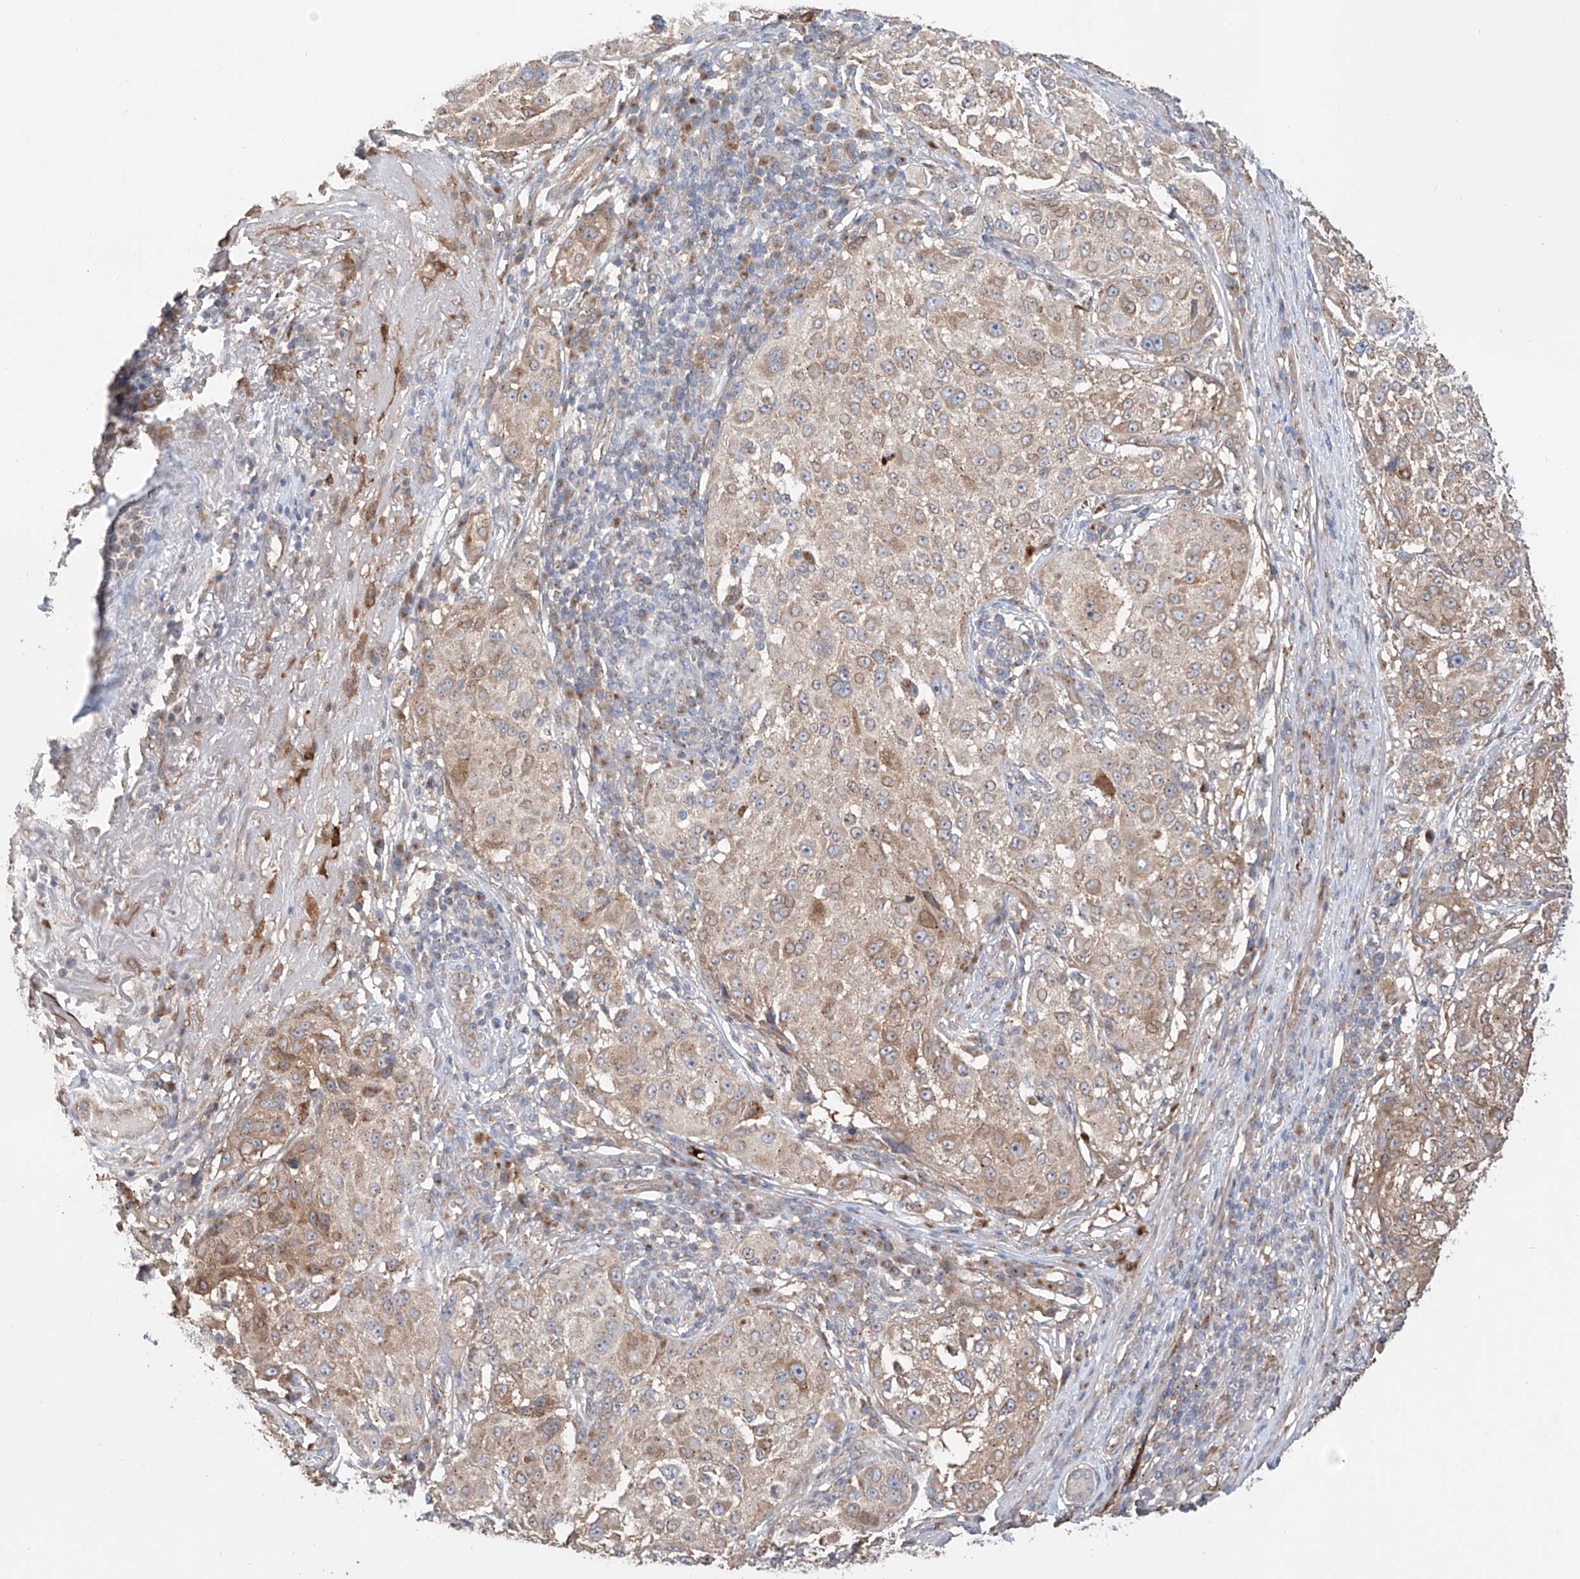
{"staining": {"intensity": "weak", "quantity": ">75%", "location": "cytoplasmic/membranous"}, "tissue": "melanoma", "cell_type": "Tumor cells", "image_type": "cancer", "snomed": [{"axis": "morphology", "description": "Necrosis, NOS"}, {"axis": "morphology", "description": "Malignant melanoma, NOS"}, {"axis": "topography", "description": "Skin"}], "caption": "Weak cytoplasmic/membranous positivity for a protein is appreciated in approximately >75% of tumor cells of malignant melanoma using immunohistochemistry.", "gene": "MOSPD1", "patient": {"sex": "female", "age": 87}}